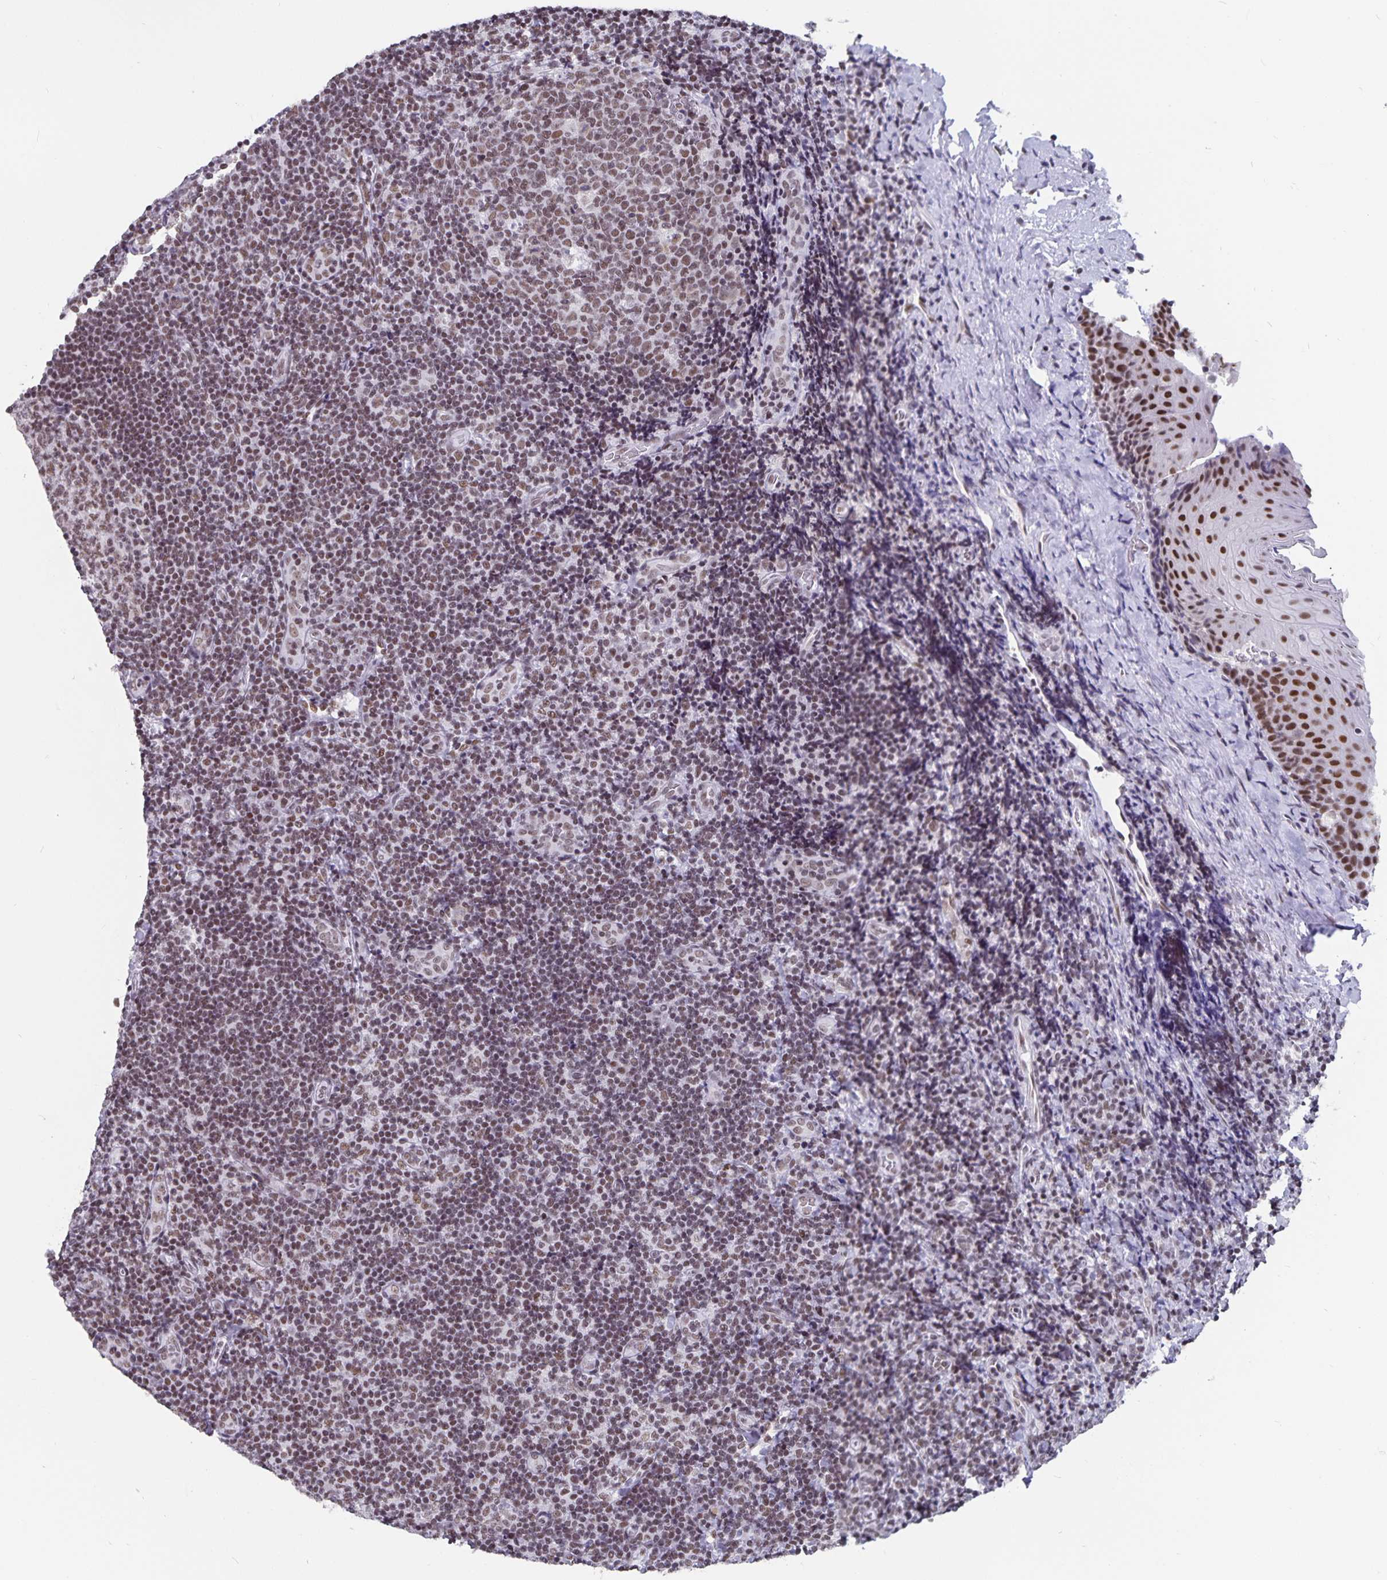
{"staining": {"intensity": "moderate", "quantity": "25%-75%", "location": "nuclear"}, "tissue": "tonsil", "cell_type": "Germinal center cells", "image_type": "normal", "snomed": [{"axis": "morphology", "description": "Normal tissue, NOS"}, {"axis": "topography", "description": "Tonsil"}], "caption": "Immunohistochemical staining of unremarkable tonsil demonstrates medium levels of moderate nuclear positivity in approximately 25%-75% of germinal center cells.", "gene": "PBX2", "patient": {"sex": "male", "age": 17}}